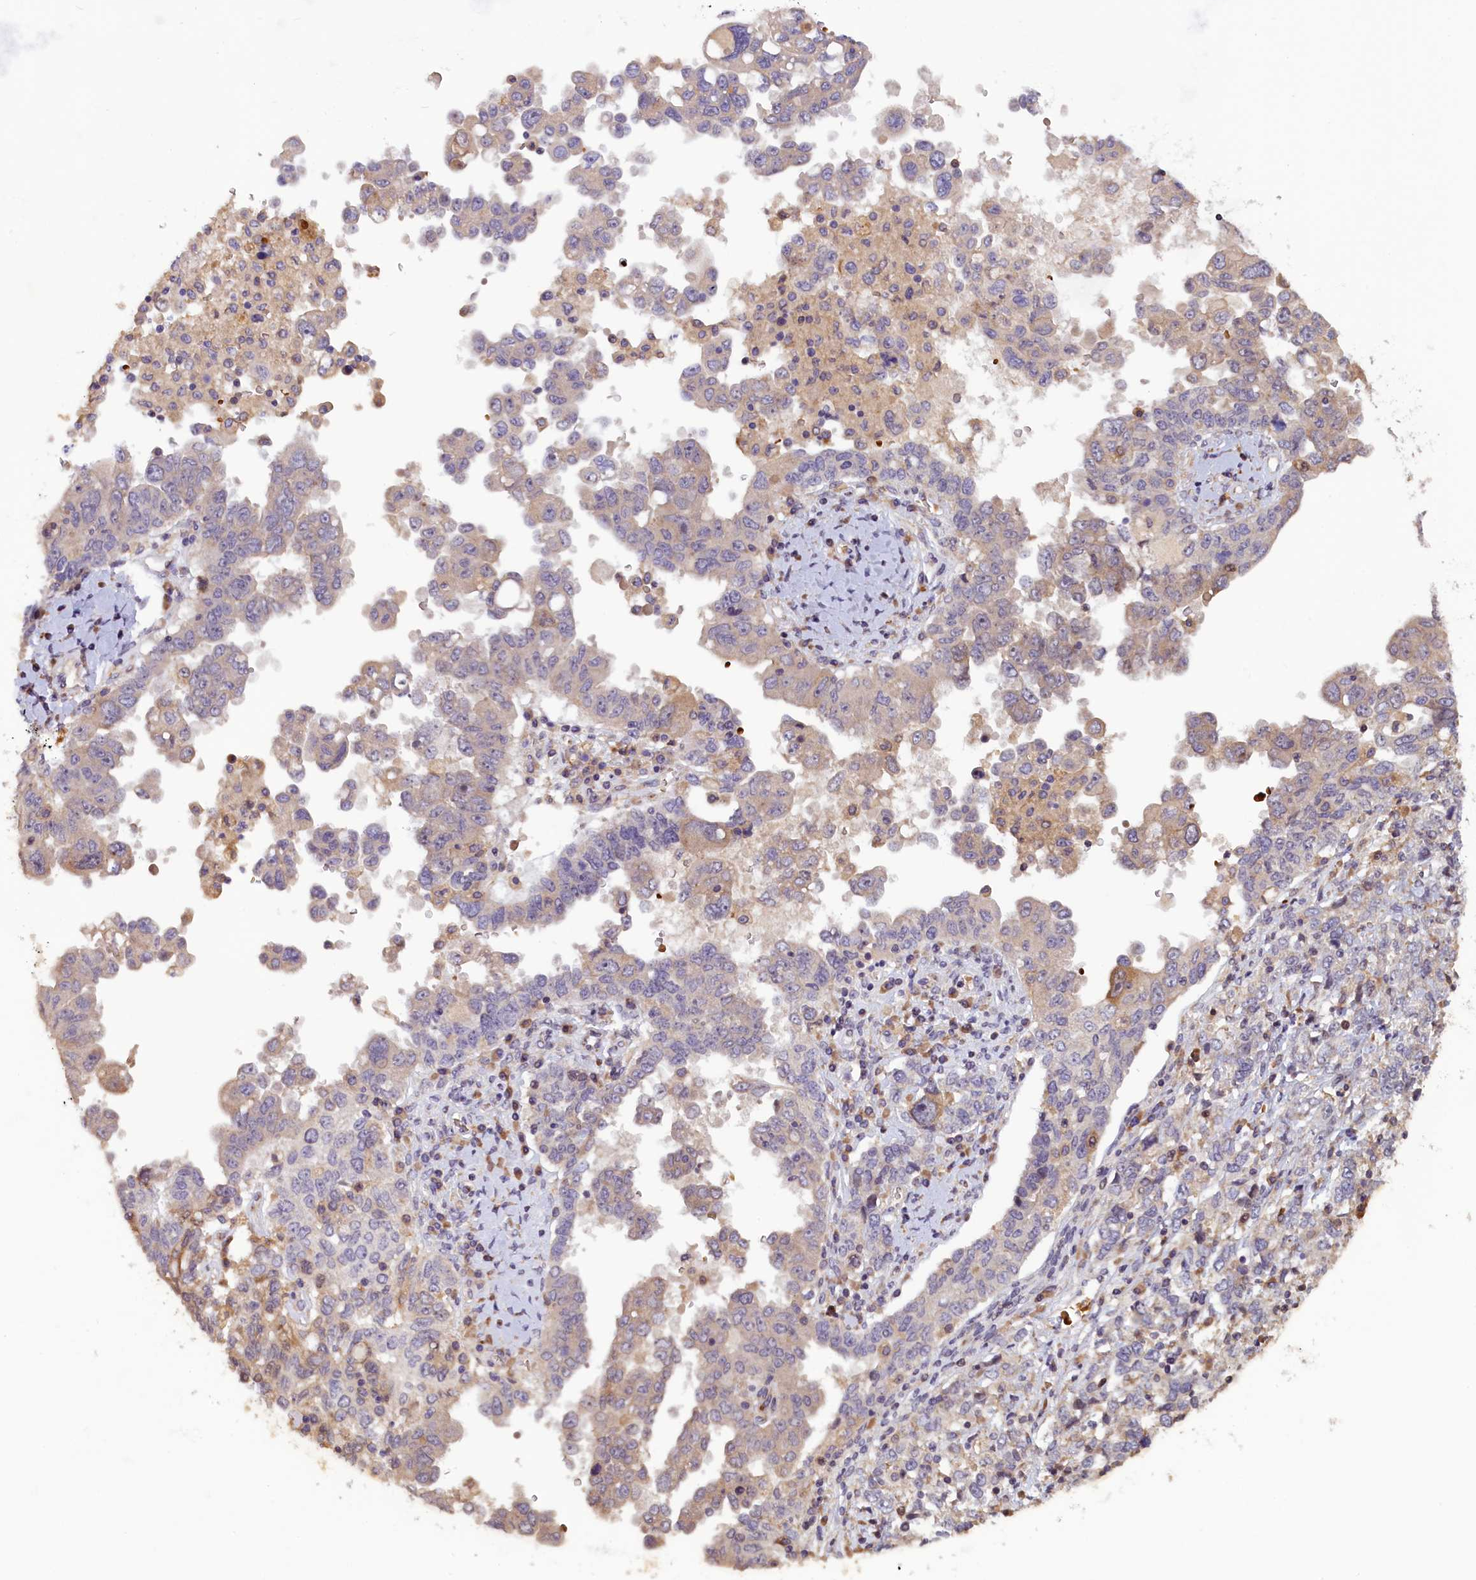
{"staining": {"intensity": "weak", "quantity": "25%-75%", "location": "cytoplasmic/membranous"}, "tissue": "ovarian cancer", "cell_type": "Tumor cells", "image_type": "cancer", "snomed": [{"axis": "morphology", "description": "Carcinoma, endometroid"}, {"axis": "topography", "description": "Ovary"}], "caption": "Immunohistochemistry (IHC) image of human ovarian endometroid carcinoma stained for a protein (brown), which exhibits low levels of weak cytoplasmic/membranous expression in approximately 25%-75% of tumor cells.", "gene": "CCDC9B", "patient": {"sex": "female", "age": 62}}